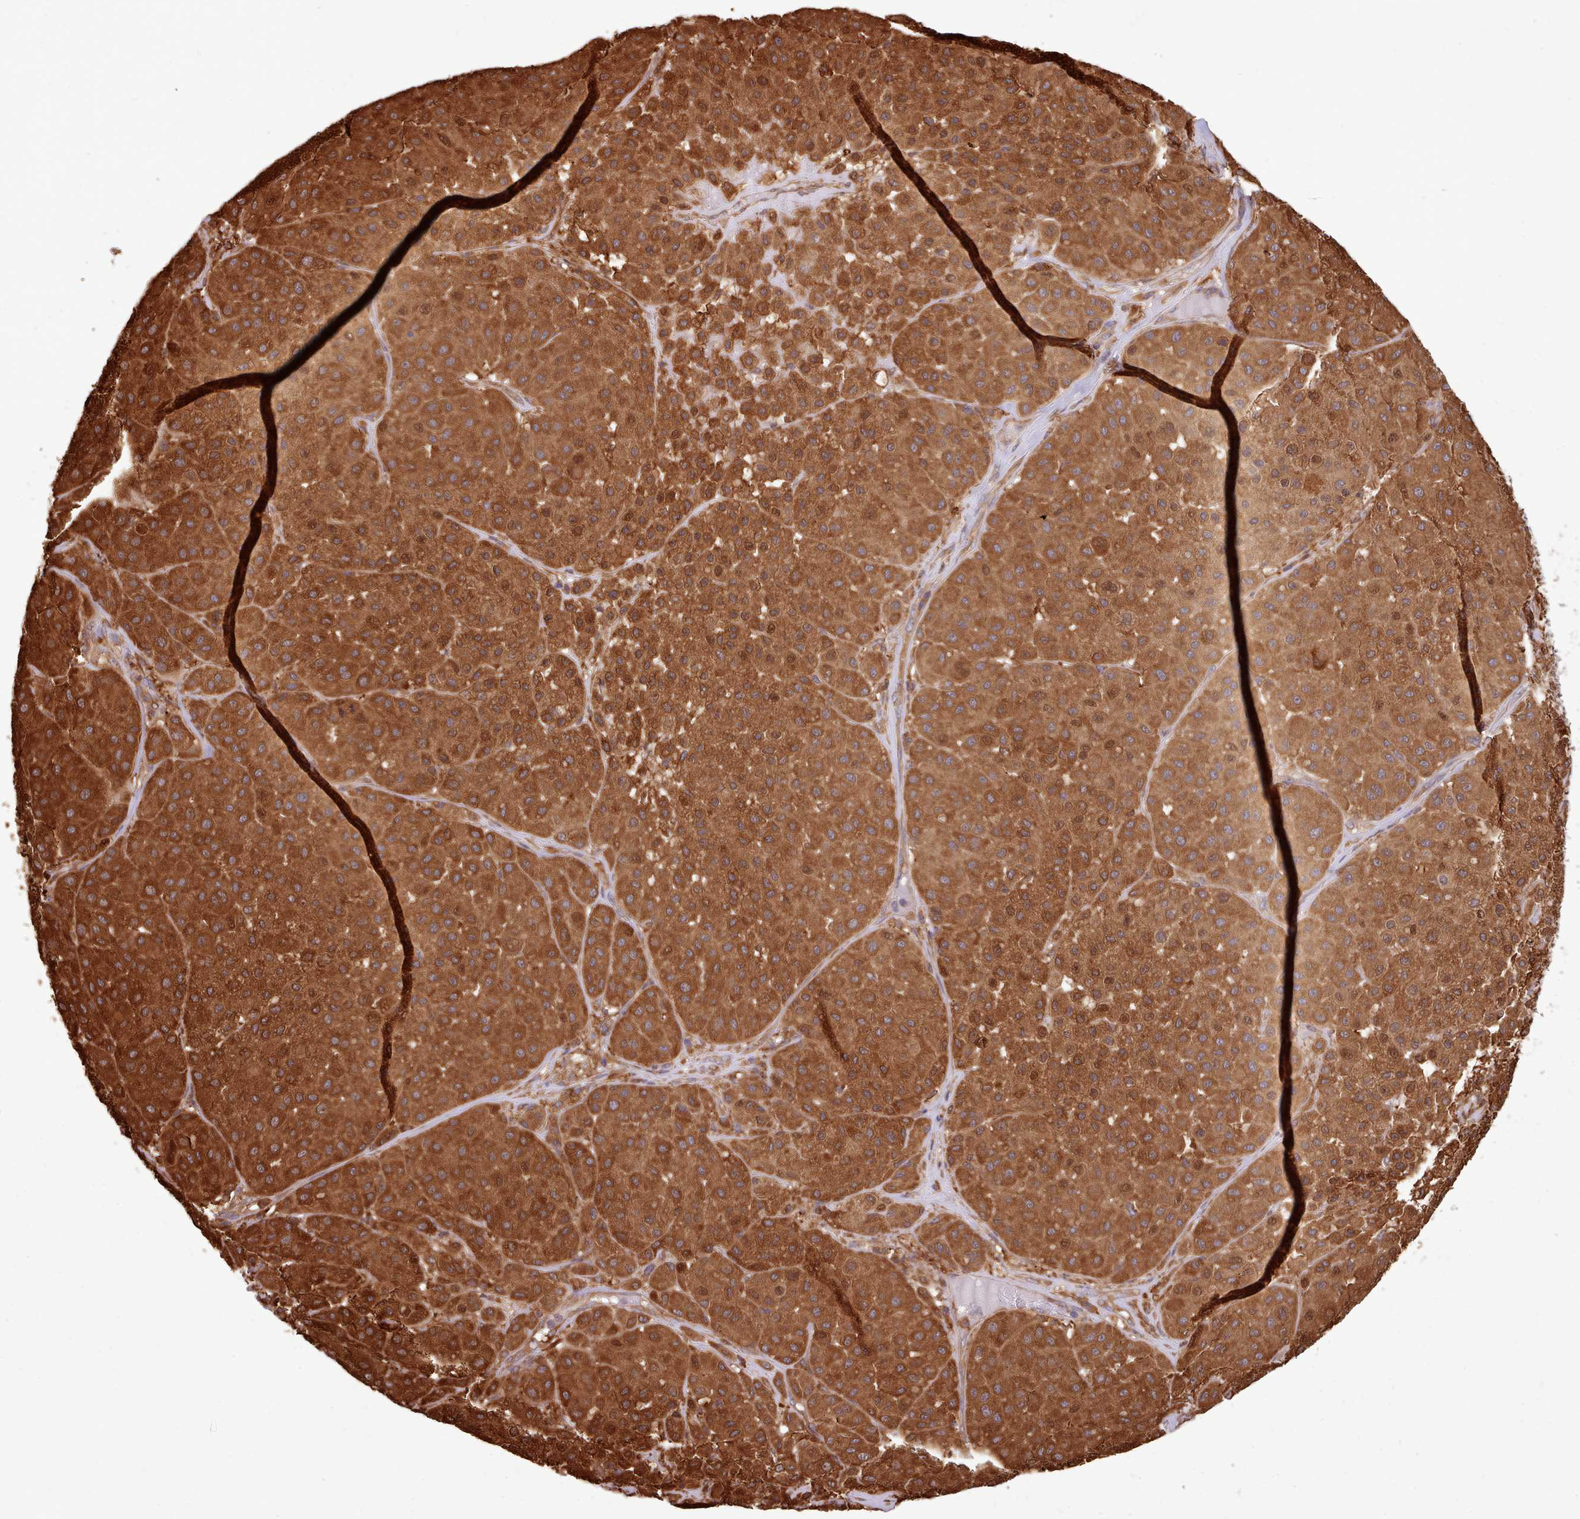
{"staining": {"intensity": "strong", "quantity": ">75%", "location": "cytoplasmic/membranous"}, "tissue": "melanoma", "cell_type": "Tumor cells", "image_type": "cancer", "snomed": [{"axis": "morphology", "description": "Malignant melanoma, Metastatic site"}, {"axis": "topography", "description": "Smooth muscle"}], "caption": "Tumor cells show high levels of strong cytoplasmic/membranous staining in about >75% of cells in human malignant melanoma (metastatic site).", "gene": "SLC4A9", "patient": {"sex": "male", "age": 41}}